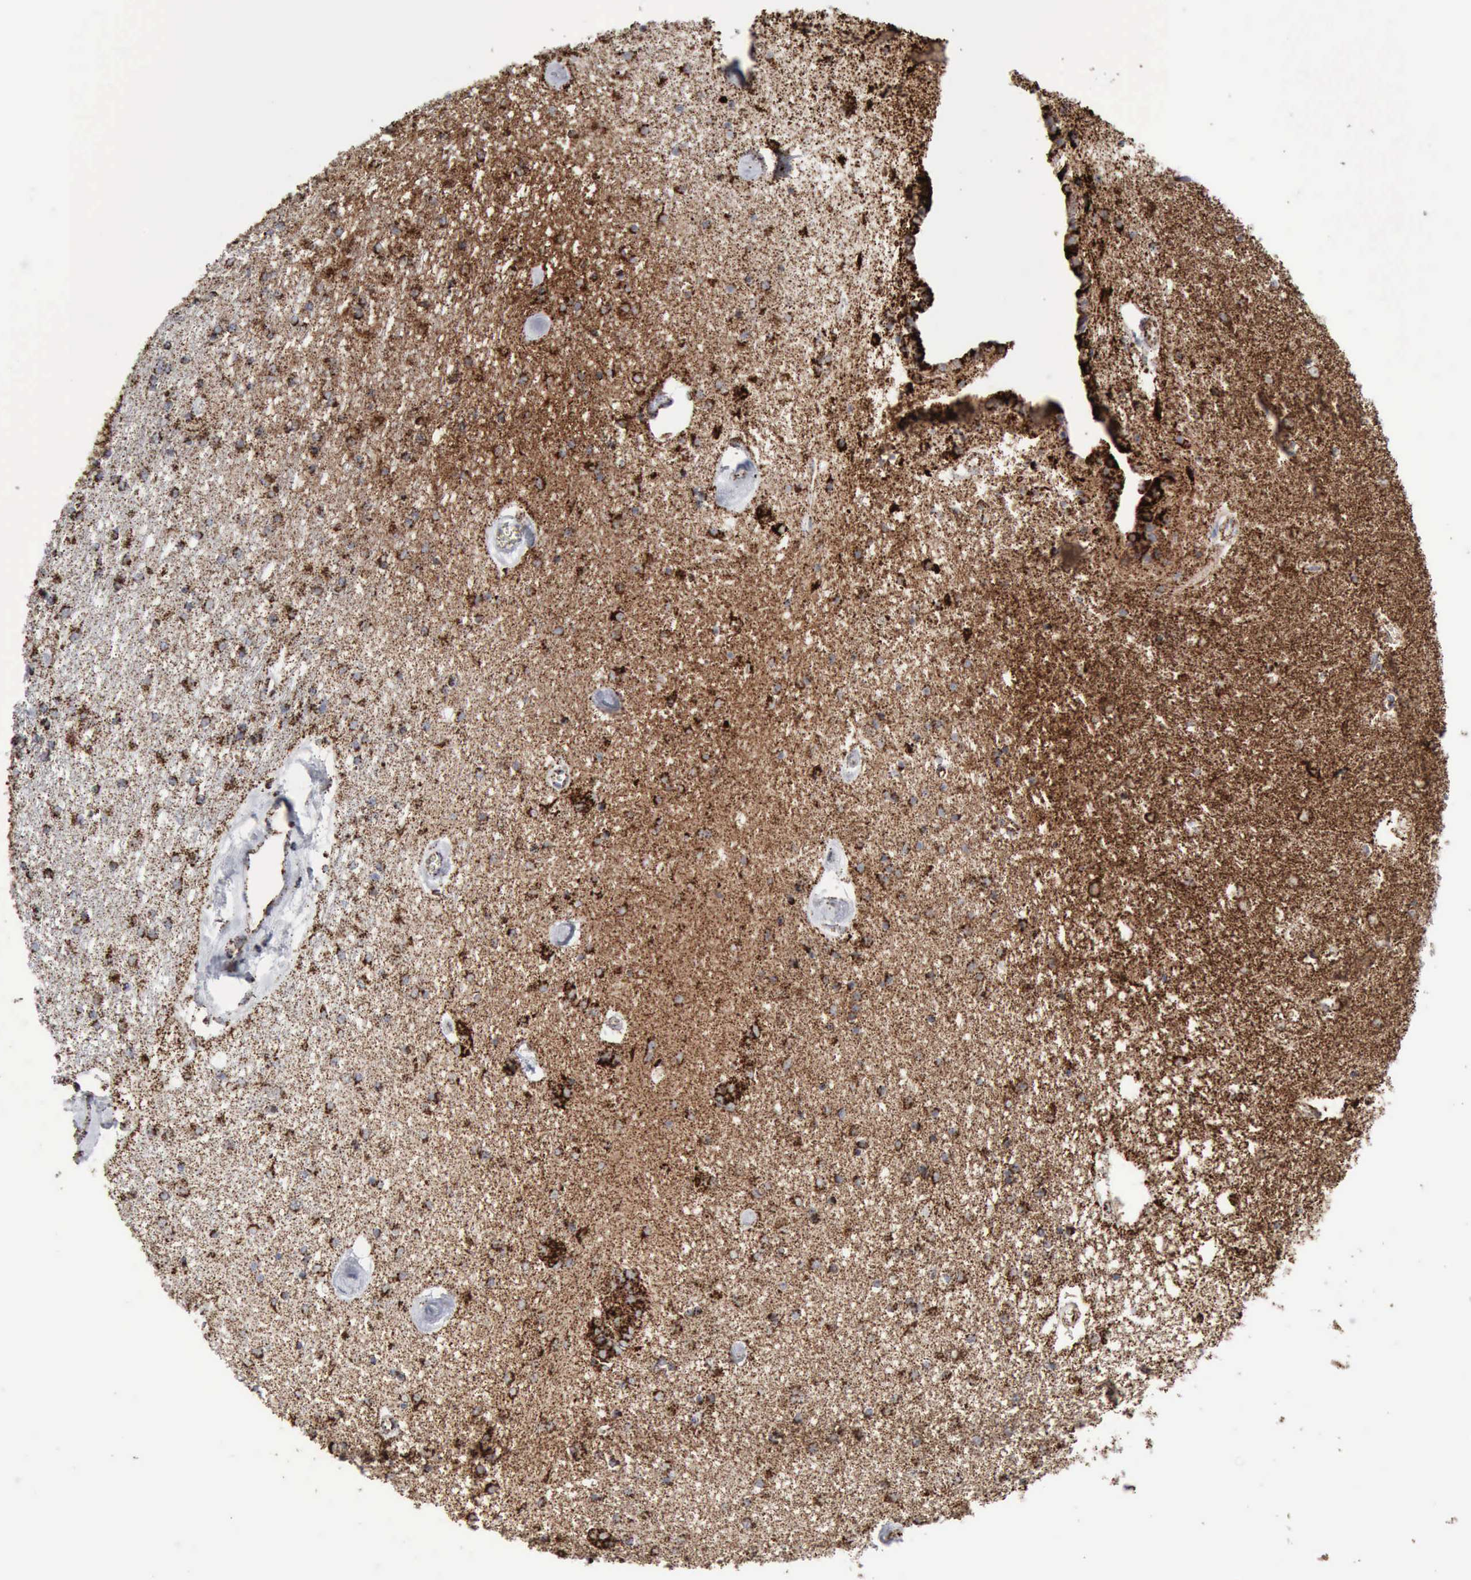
{"staining": {"intensity": "strong", "quantity": ">75%", "location": "cytoplasmic/membranous"}, "tissue": "caudate", "cell_type": "Glial cells", "image_type": "normal", "snomed": [{"axis": "morphology", "description": "Normal tissue, NOS"}, {"axis": "topography", "description": "Lateral ventricle wall"}], "caption": "IHC photomicrograph of normal human caudate stained for a protein (brown), which shows high levels of strong cytoplasmic/membranous expression in about >75% of glial cells.", "gene": "ACO2", "patient": {"sex": "female", "age": 54}}